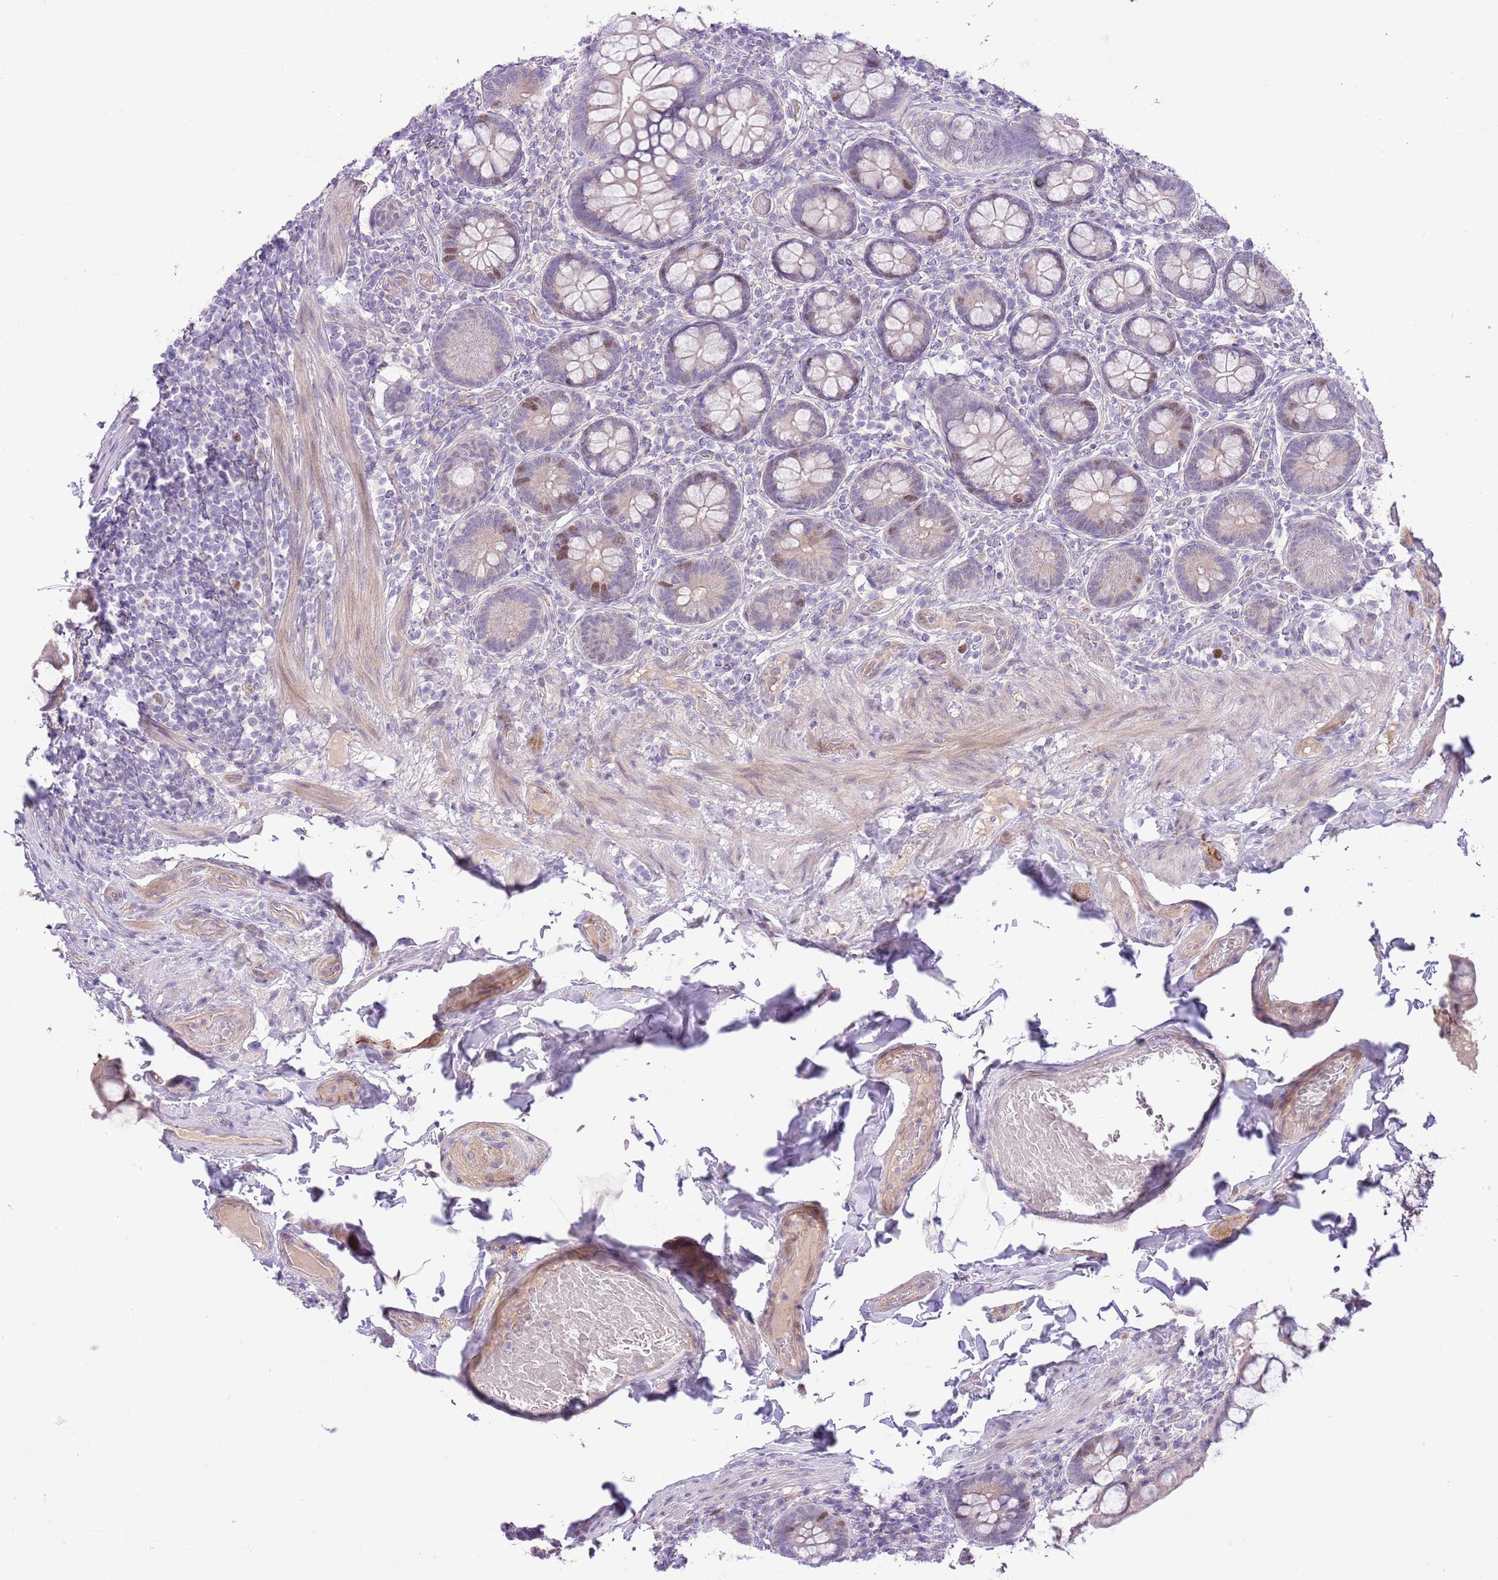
{"staining": {"intensity": "moderate", "quantity": "<25%", "location": "cytoplasmic/membranous,nuclear"}, "tissue": "small intestine", "cell_type": "Glandular cells", "image_type": "normal", "snomed": [{"axis": "morphology", "description": "Normal tissue, NOS"}, {"axis": "topography", "description": "Small intestine"}], "caption": "IHC micrograph of normal human small intestine stained for a protein (brown), which demonstrates low levels of moderate cytoplasmic/membranous,nuclear positivity in approximately <25% of glandular cells.", "gene": "FBRSL1", "patient": {"sex": "male", "age": 70}}